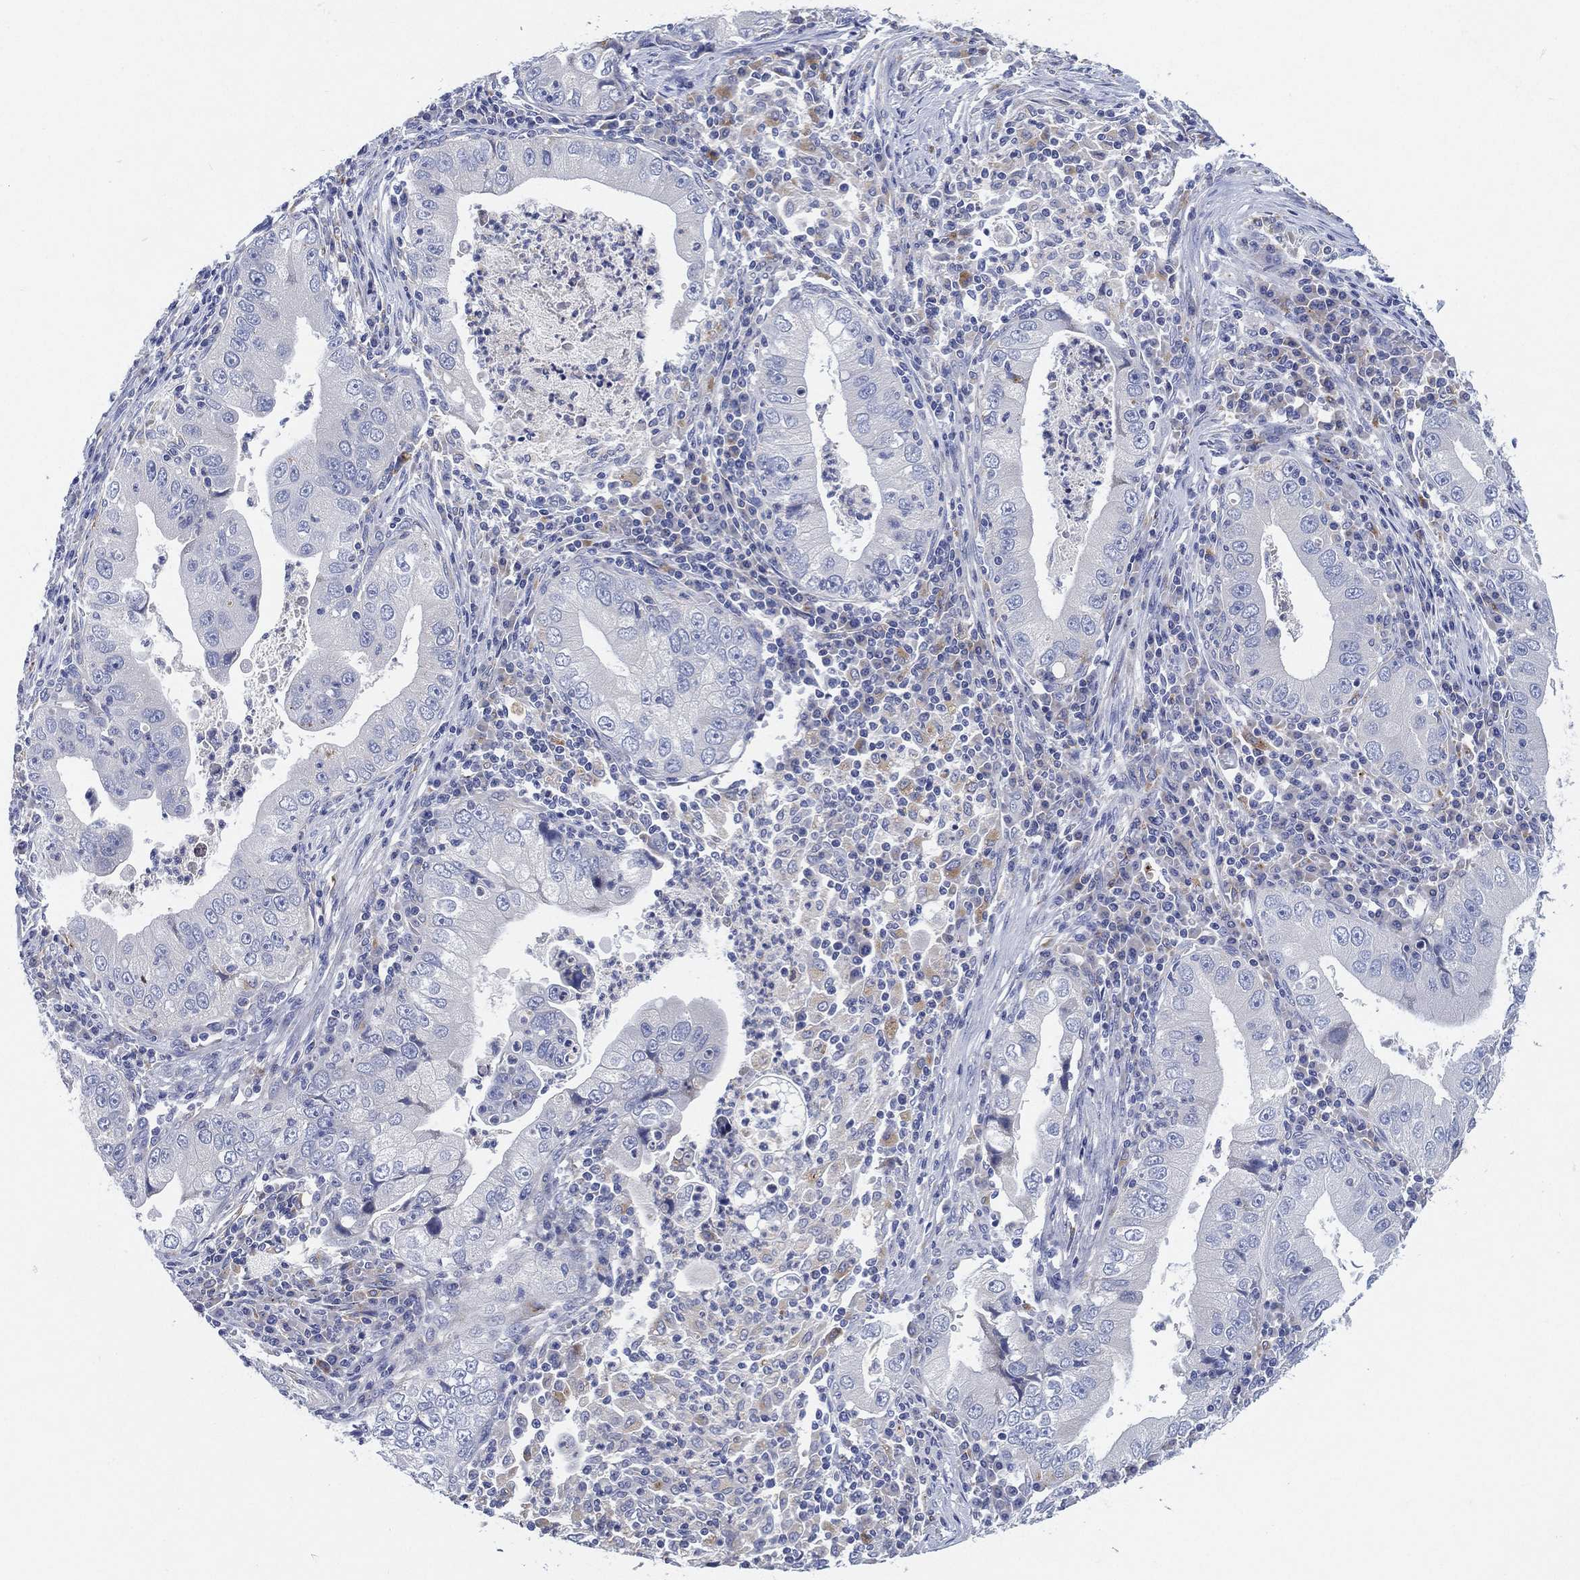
{"staining": {"intensity": "negative", "quantity": "none", "location": "none"}, "tissue": "stomach cancer", "cell_type": "Tumor cells", "image_type": "cancer", "snomed": [{"axis": "morphology", "description": "Adenocarcinoma, NOS"}, {"axis": "topography", "description": "Stomach"}], "caption": "A high-resolution photomicrograph shows immunohistochemistry (IHC) staining of stomach adenocarcinoma, which demonstrates no significant positivity in tumor cells.", "gene": "GALNS", "patient": {"sex": "male", "age": 76}}